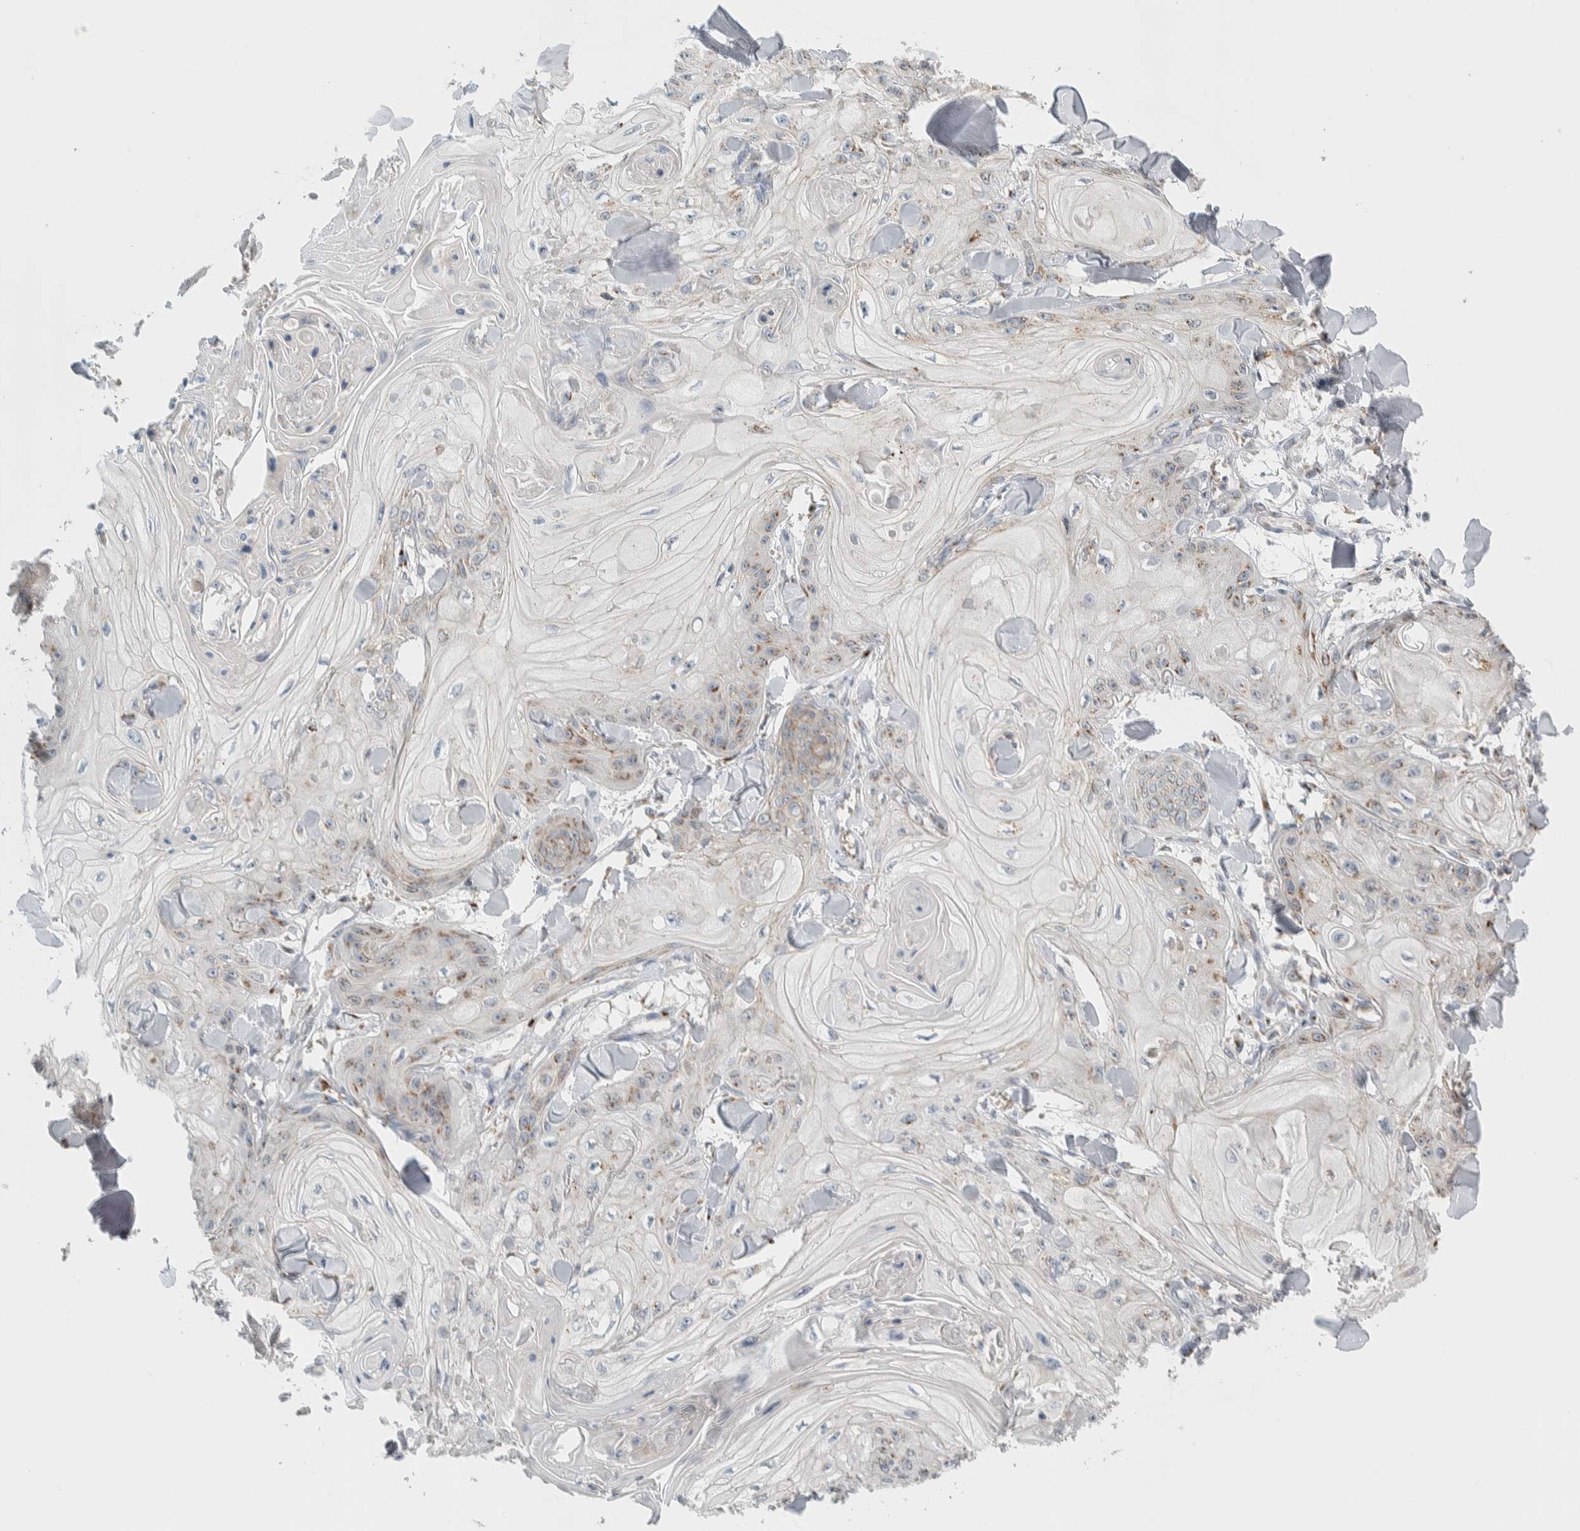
{"staining": {"intensity": "moderate", "quantity": "<25%", "location": "cytoplasmic/membranous"}, "tissue": "skin cancer", "cell_type": "Tumor cells", "image_type": "cancer", "snomed": [{"axis": "morphology", "description": "Squamous cell carcinoma, NOS"}, {"axis": "topography", "description": "Skin"}], "caption": "Immunohistochemical staining of human skin cancer shows low levels of moderate cytoplasmic/membranous protein staining in approximately <25% of tumor cells.", "gene": "SLC38A10", "patient": {"sex": "male", "age": 74}}